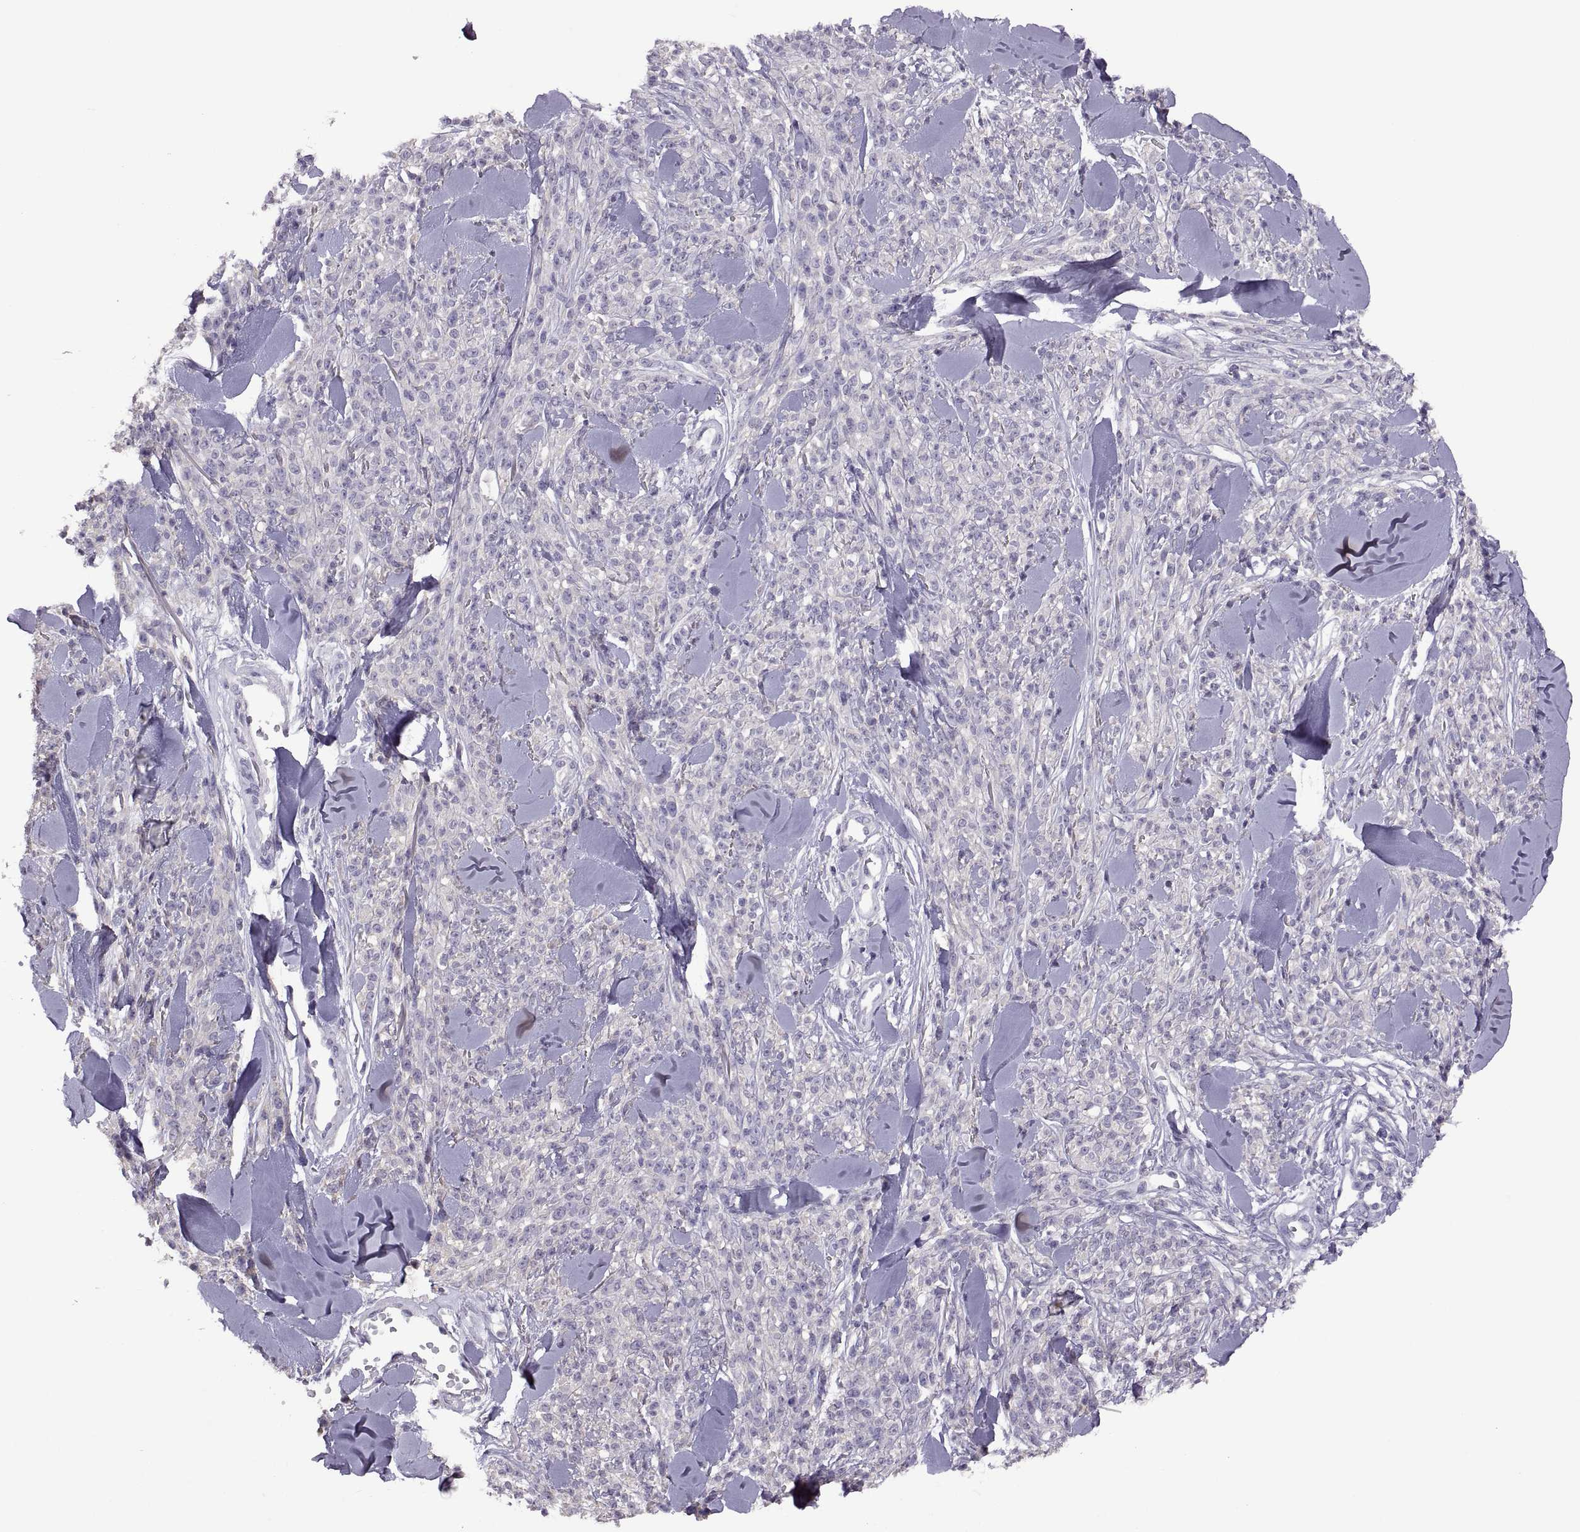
{"staining": {"intensity": "negative", "quantity": "none", "location": "none"}, "tissue": "melanoma", "cell_type": "Tumor cells", "image_type": "cancer", "snomed": [{"axis": "morphology", "description": "Malignant melanoma, NOS"}, {"axis": "topography", "description": "Skin"}, {"axis": "topography", "description": "Skin of trunk"}], "caption": "Immunohistochemistry (IHC) micrograph of malignant melanoma stained for a protein (brown), which demonstrates no expression in tumor cells. (DAB immunohistochemistry with hematoxylin counter stain).", "gene": "TBX19", "patient": {"sex": "male", "age": 74}}